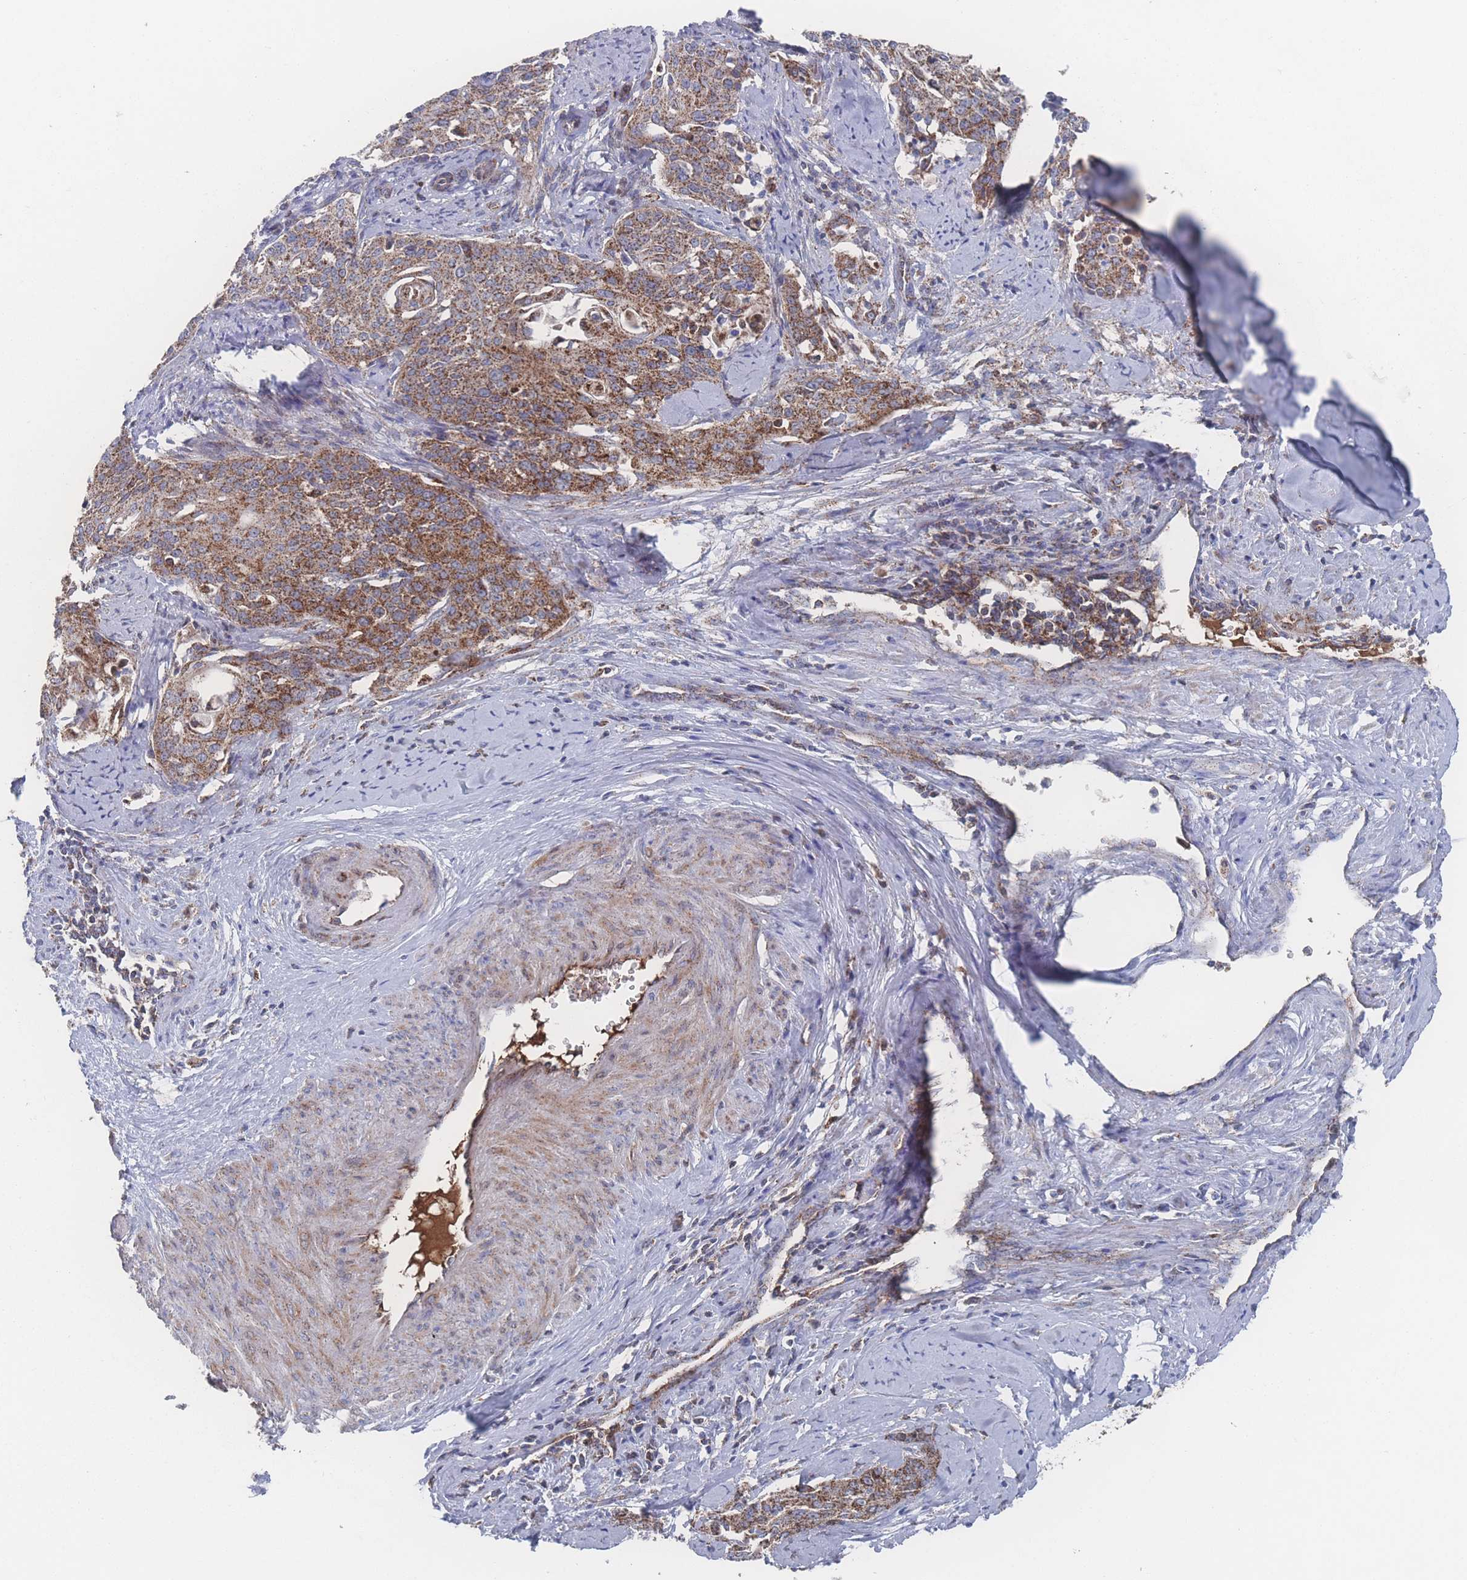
{"staining": {"intensity": "moderate", "quantity": ">75%", "location": "cytoplasmic/membranous"}, "tissue": "cervical cancer", "cell_type": "Tumor cells", "image_type": "cancer", "snomed": [{"axis": "morphology", "description": "Squamous cell carcinoma, NOS"}, {"axis": "topography", "description": "Cervix"}], "caption": "Immunohistochemistry histopathology image of squamous cell carcinoma (cervical) stained for a protein (brown), which displays medium levels of moderate cytoplasmic/membranous staining in approximately >75% of tumor cells.", "gene": "PEX14", "patient": {"sex": "female", "age": 44}}